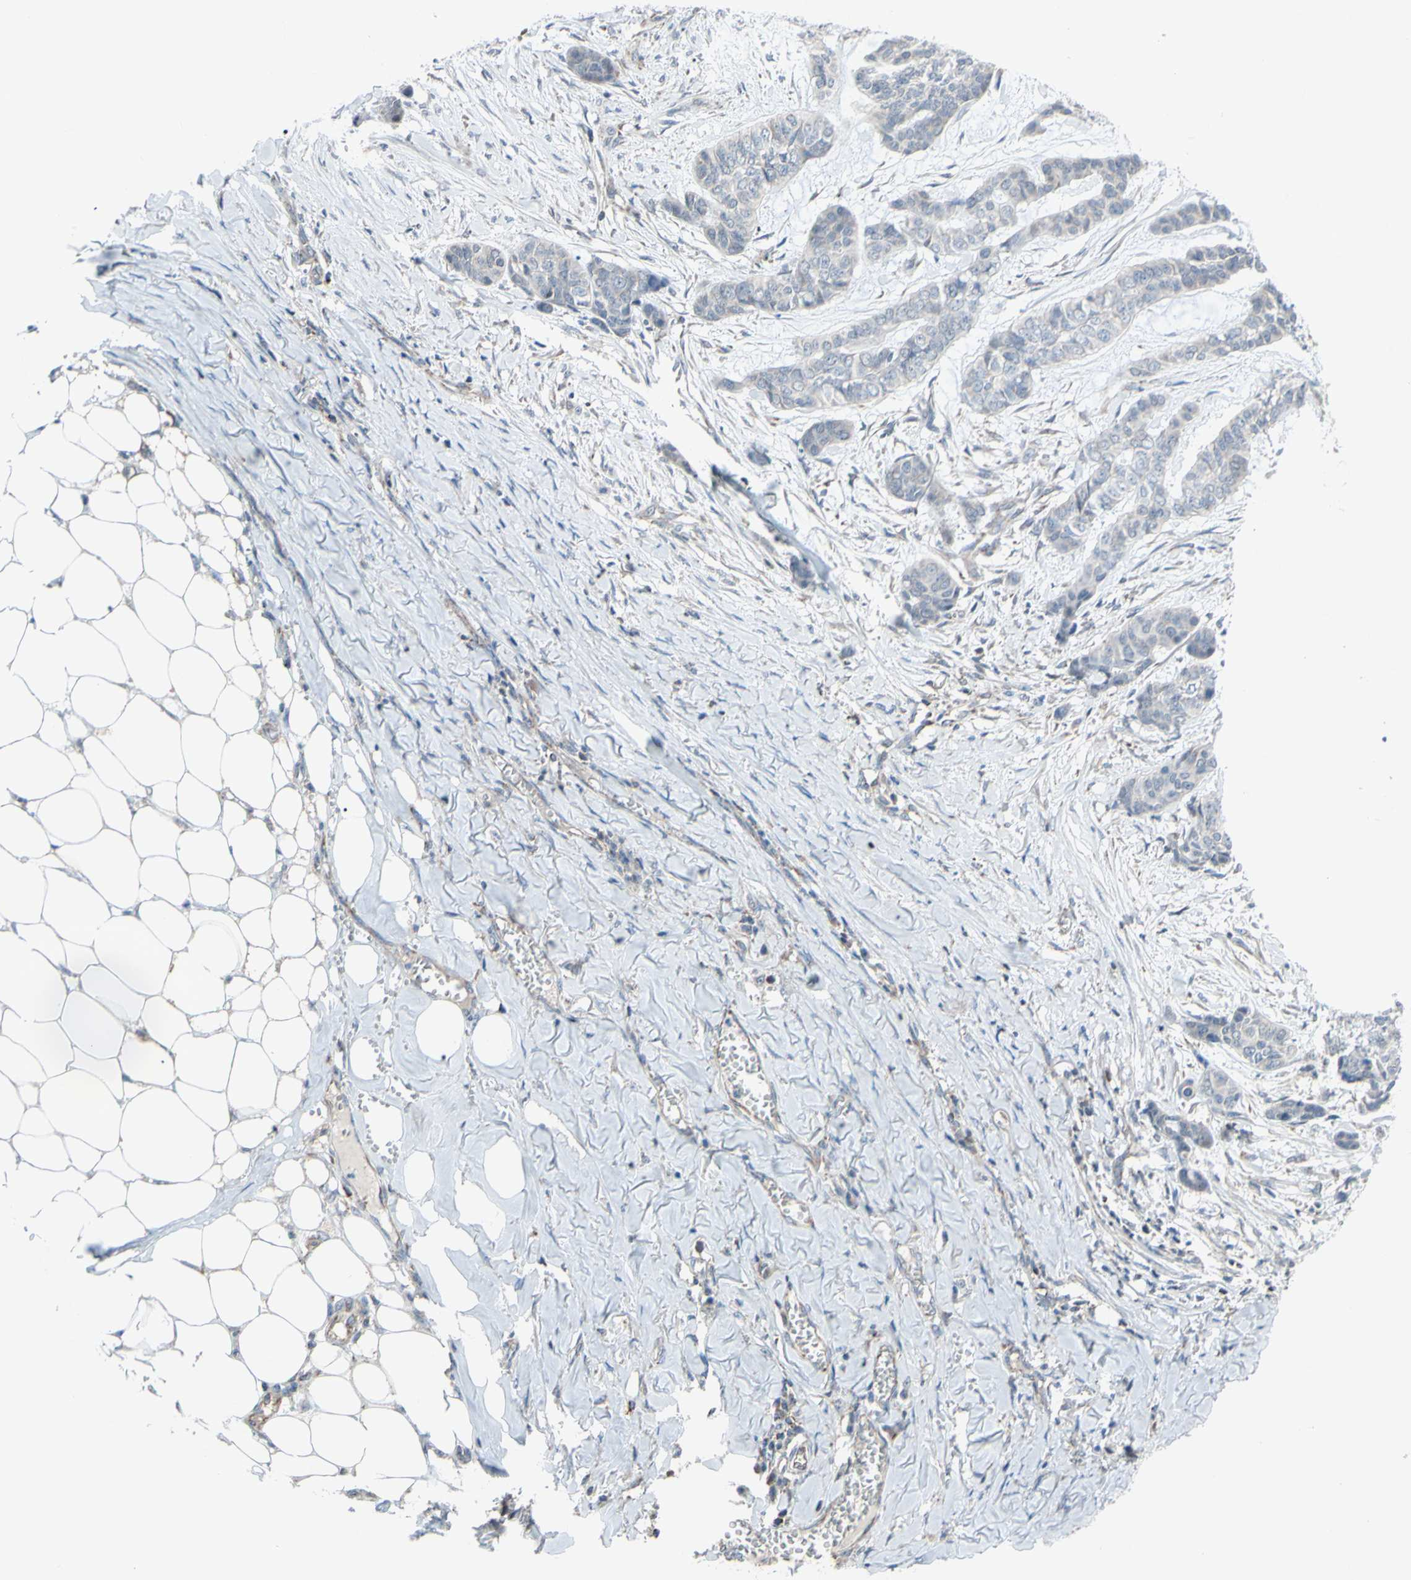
{"staining": {"intensity": "negative", "quantity": "none", "location": "none"}, "tissue": "skin cancer", "cell_type": "Tumor cells", "image_type": "cancer", "snomed": [{"axis": "morphology", "description": "Basal cell carcinoma"}, {"axis": "topography", "description": "Skin"}], "caption": "Tumor cells are negative for brown protein staining in basal cell carcinoma (skin).", "gene": "GLT8D1", "patient": {"sex": "female", "age": 64}}